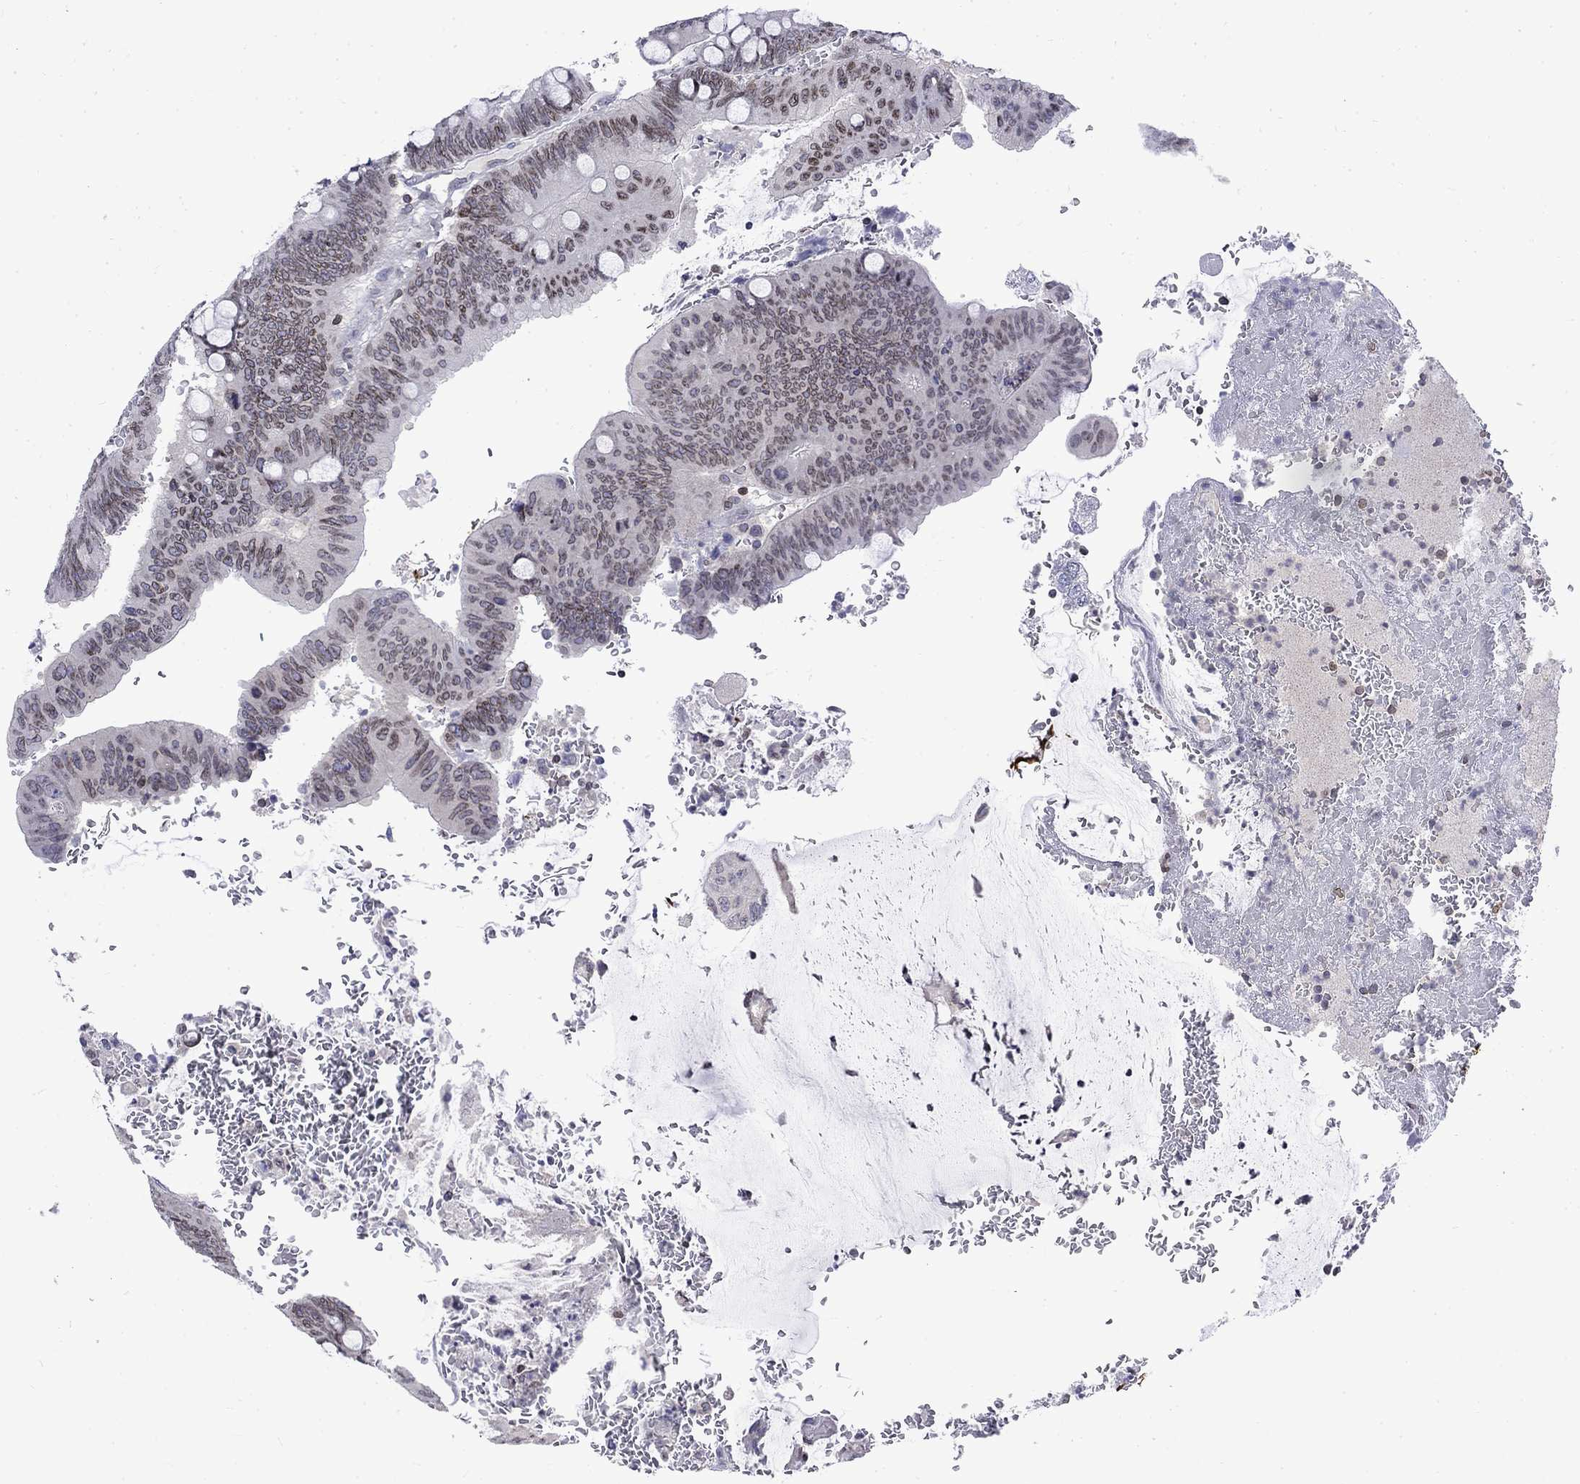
{"staining": {"intensity": "weak", "quantity": "25%-75%", "location": "cytoplasmic/membranous,nuclear"}, "tissue": "colorectal cancer", "cell_type": "Tumor cells", "image_type": "cancer", "snomed": [{"axis": "morphology", "description": "Normal tissue, NOS"}, {"axis": "morphology", "description": "Adenocarcinoma, NOS"}, {"axis": "topography", "description": "Rectum"}], "caption": "Human colorectal adenocarcinoma stained for a protein (brown) displays weak cytoplasmic/membranous and nuclear positive staining in approximately 25%-75% of tumor cells.", "gene": "SLA", "patient": {"sex": "male", "age": 92}}